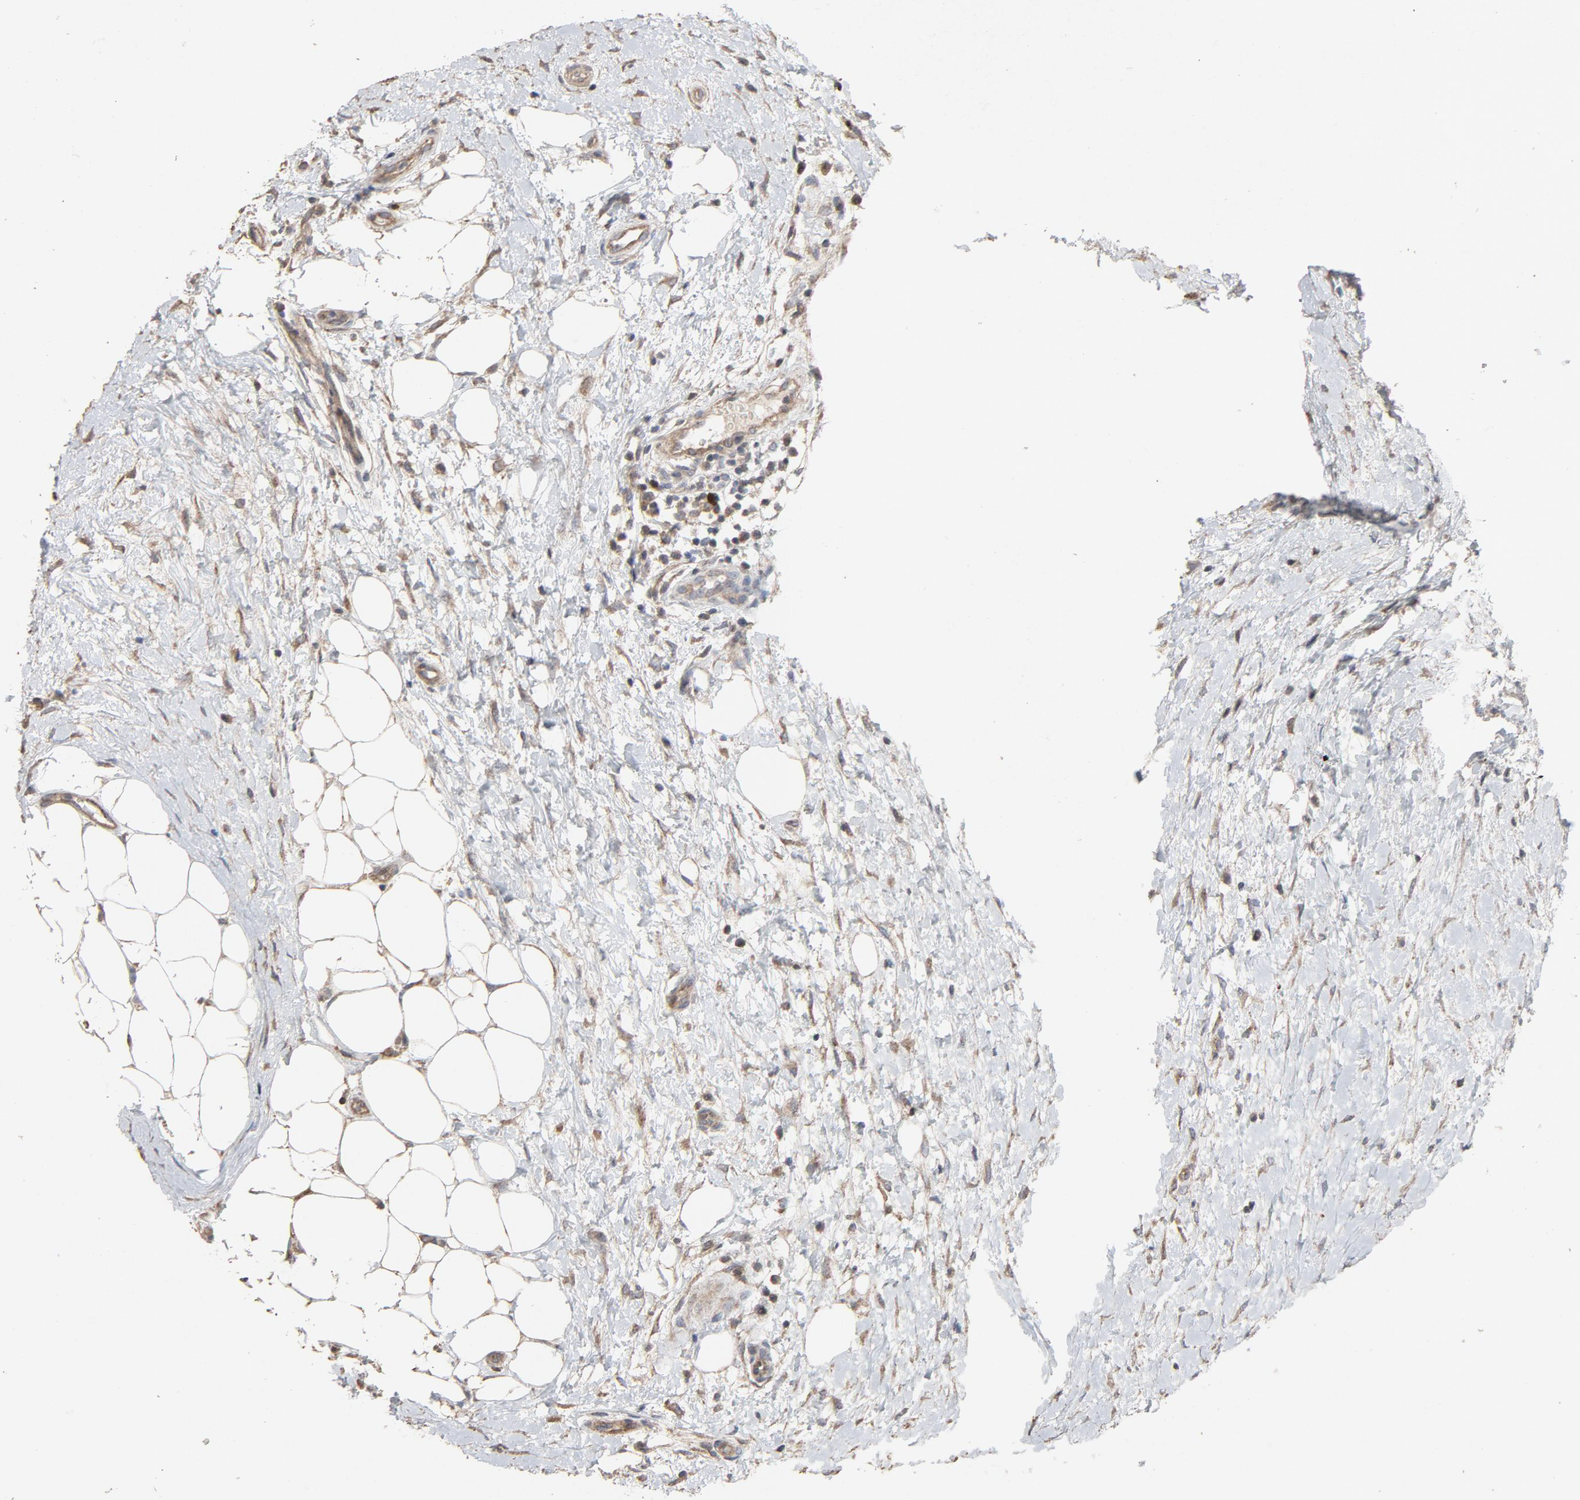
{"staining": {"intensity": "weak", "quantity": "25%-75%", "location": "cytoplasmic/membranous,nuclear"}, "tissue": "lymphoma", "cell_type": "Tumor cells", "image_type": "cancer", "snomed": [{"axis": "morphology", "description": "Malignant lymphoma, non-Hodgkin's type, Low grade"}, {"axis": "topography", "description": "Lymph node"}], "caption": "Protein expression analysis of human malignant lymphoma, non-Hodgkin's type (low-grade) reveals weak cytoplasmic/membranous and nuclear expression in approximately 25%-75% of tumor cells.", "gene": "CDK6", "patient": {"sex": "female", "age": 76}}